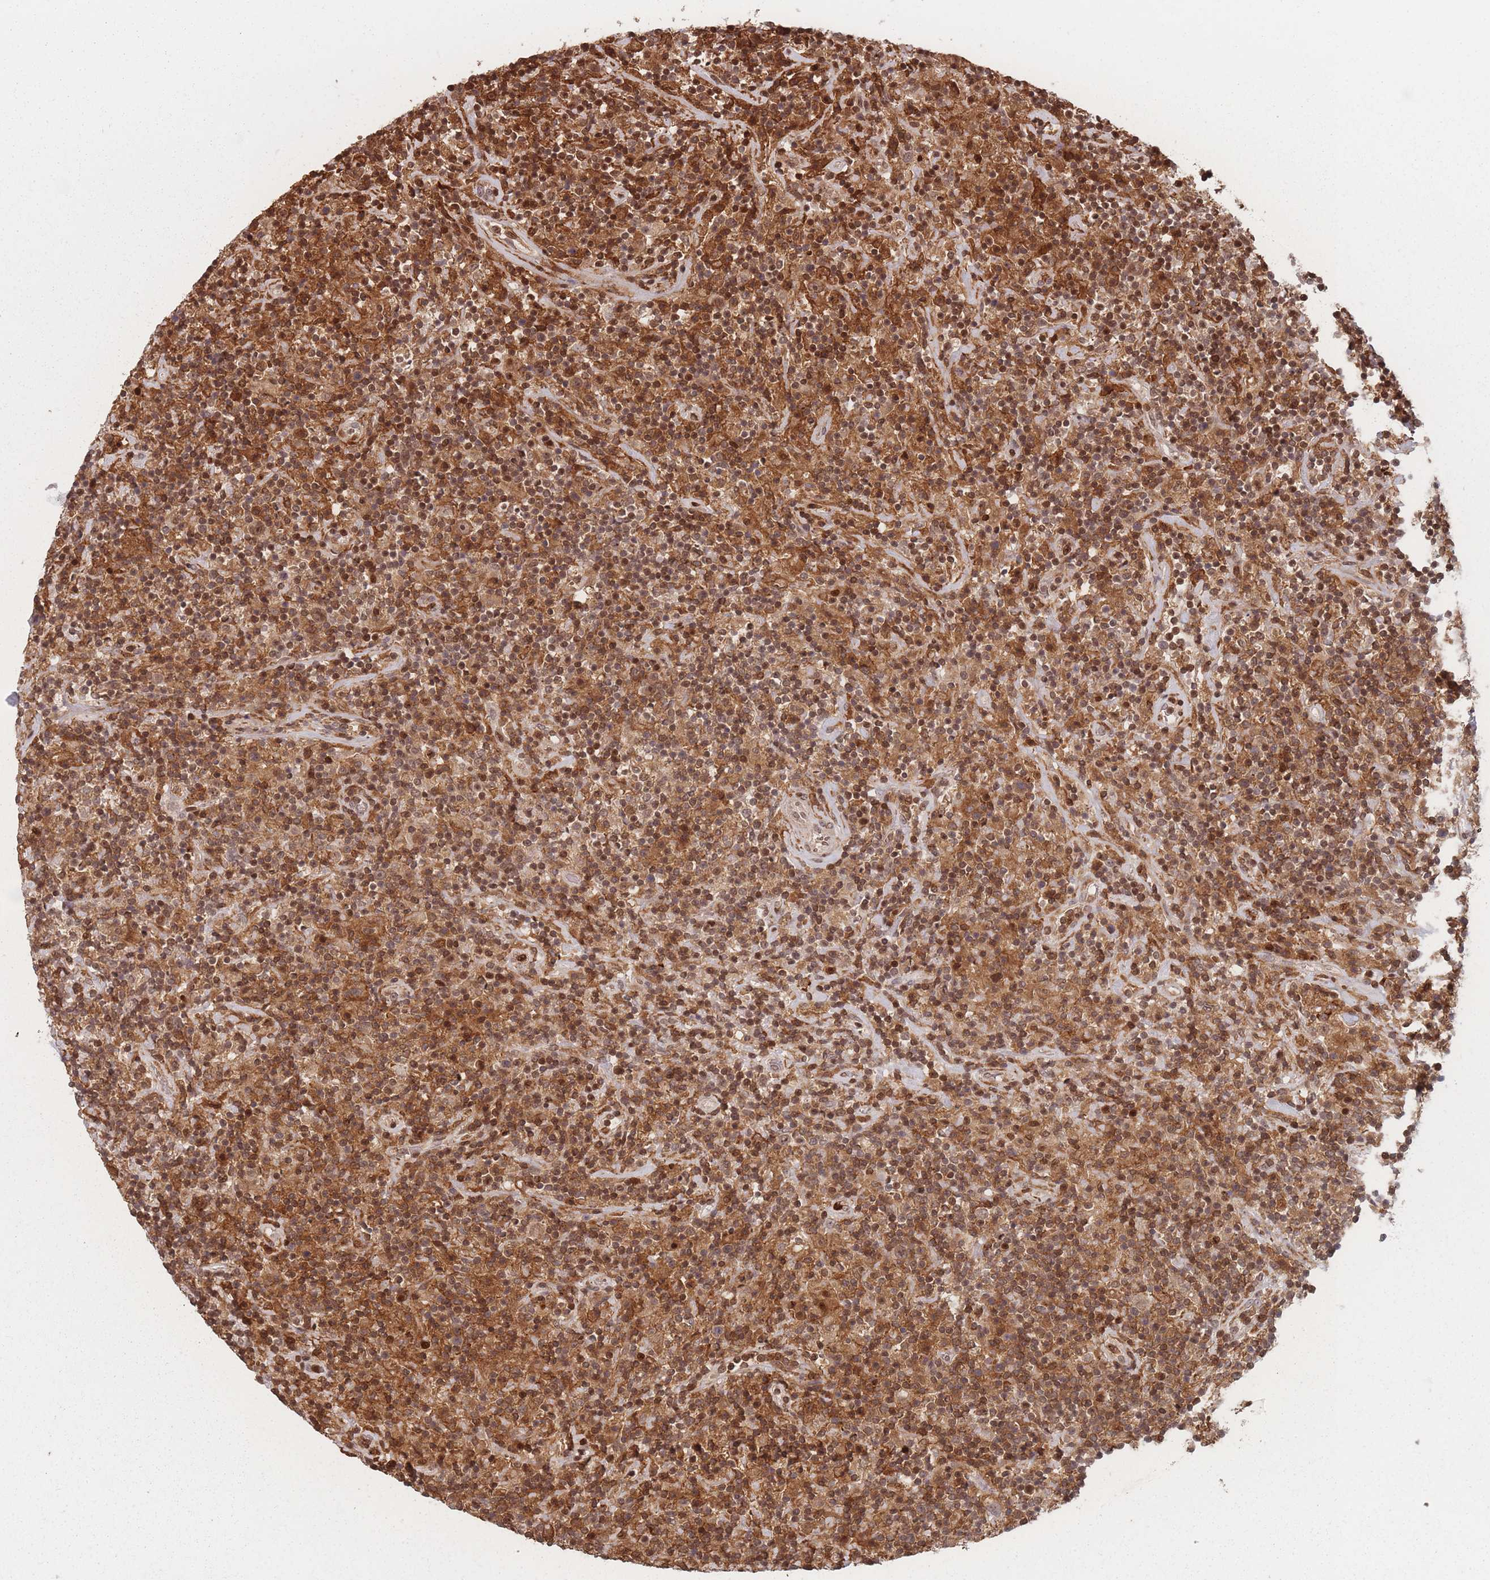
{"staining": {"intensity": "moderate", "quantity": ">75%", "location": "cytoplasmic/membranous,nuclear"}, "tissue": "lymphoma", "cell_type": "Tumor cells", "image_type": "cancer", "snomed": [{"axis": "morphology", "description": "Hodgkin's disease, NOS"}, {"axis": "topography", "description": "Lymph node"}], "caption": "Brown immunohistochemical staining in lymphoma displays moderate cytoplasmic/membranous and nuclear staining in approximately >75% of tumor cells.", "gene": "WDR55", "patient": {"sex": "male", "age": 70}}